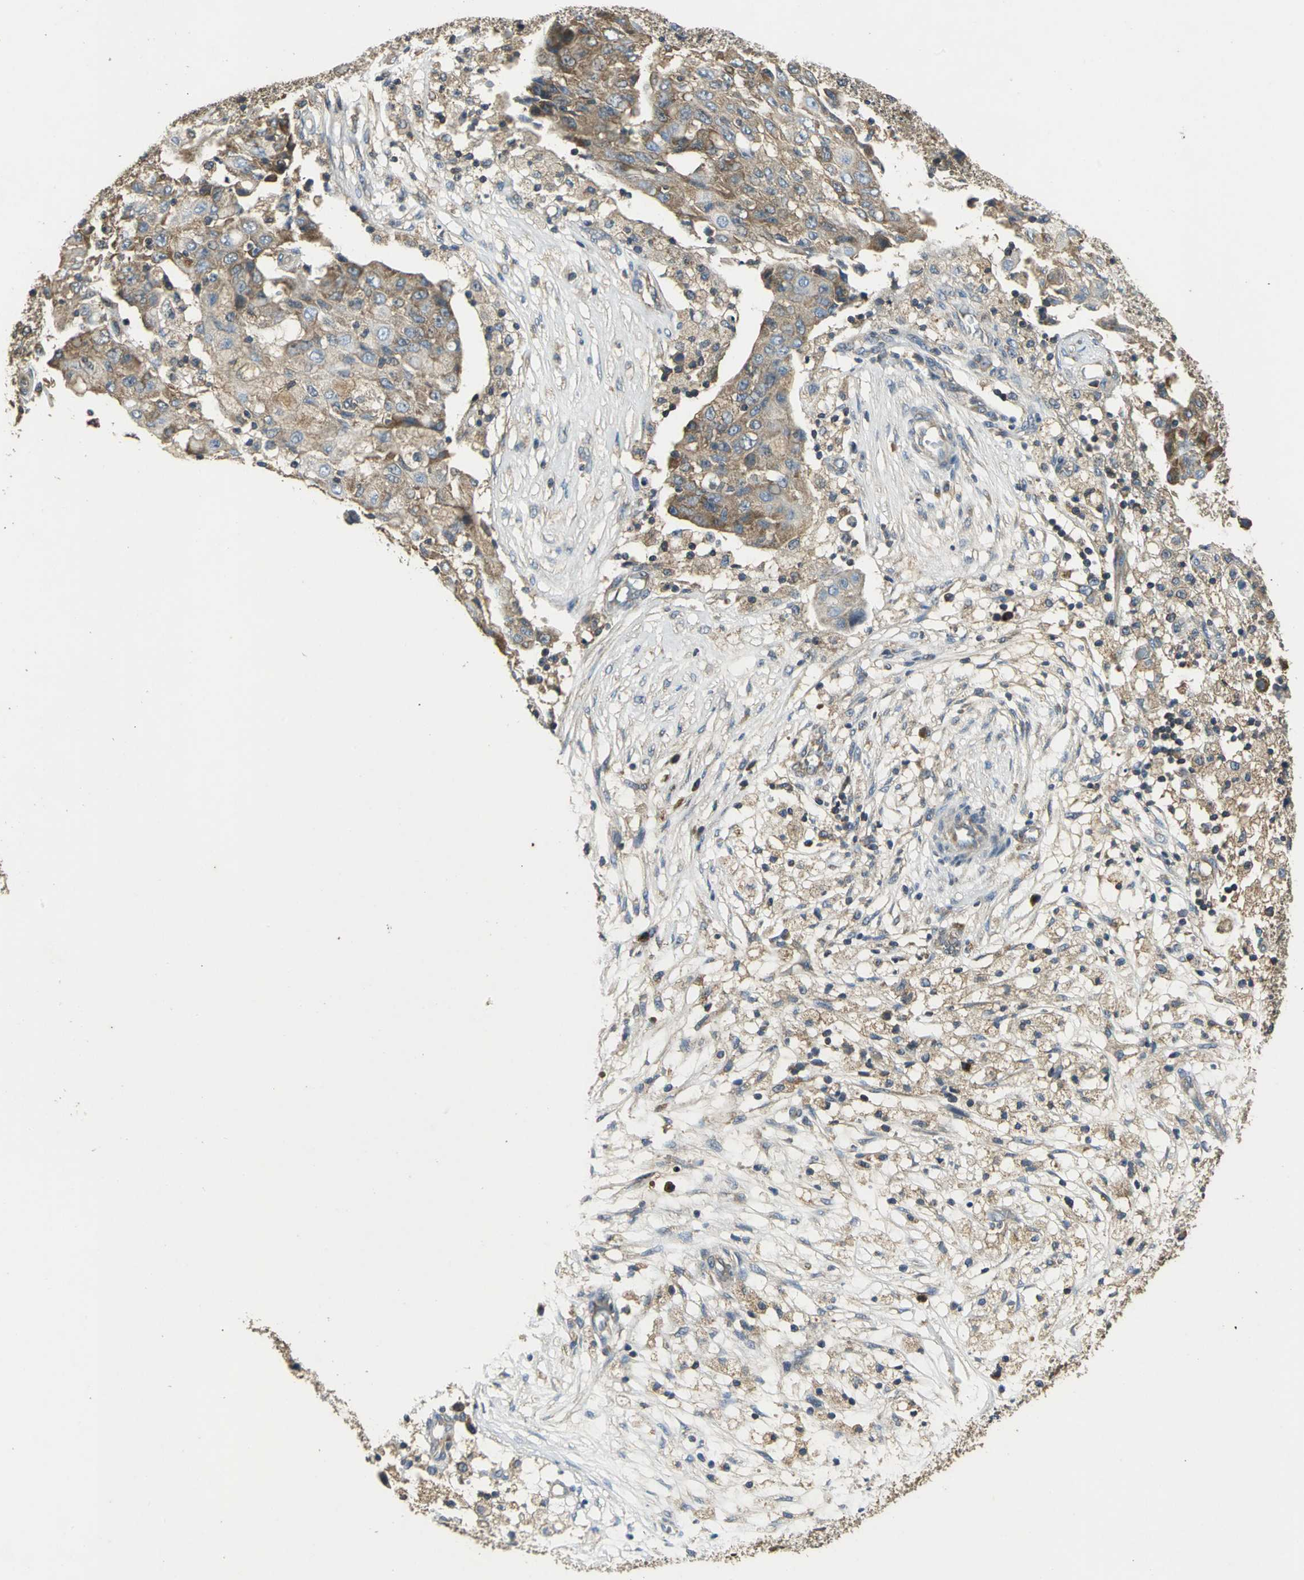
{"staining": {"intensity": "moderate", "quantity": ">75%", "location": "cytoplasmic/membranous"}, "tissue": "ovarian cancer", "cell_type": "Tumor cells", "image_type": "cancer", "snomed": [{"axis": "morphology", "description": "Carcinoma, endometroid"}, {"axis": "topography", "description": "Ovary"}], "caption": "Brown immunohistochemical staining in ovarian cancer (endometroid carcinoma) displays moderate cytoplasmic/membranous expression in about >75% of tumor cells.", "gene": "IRF3", "patient": {"sex": "female", "age": 42}}